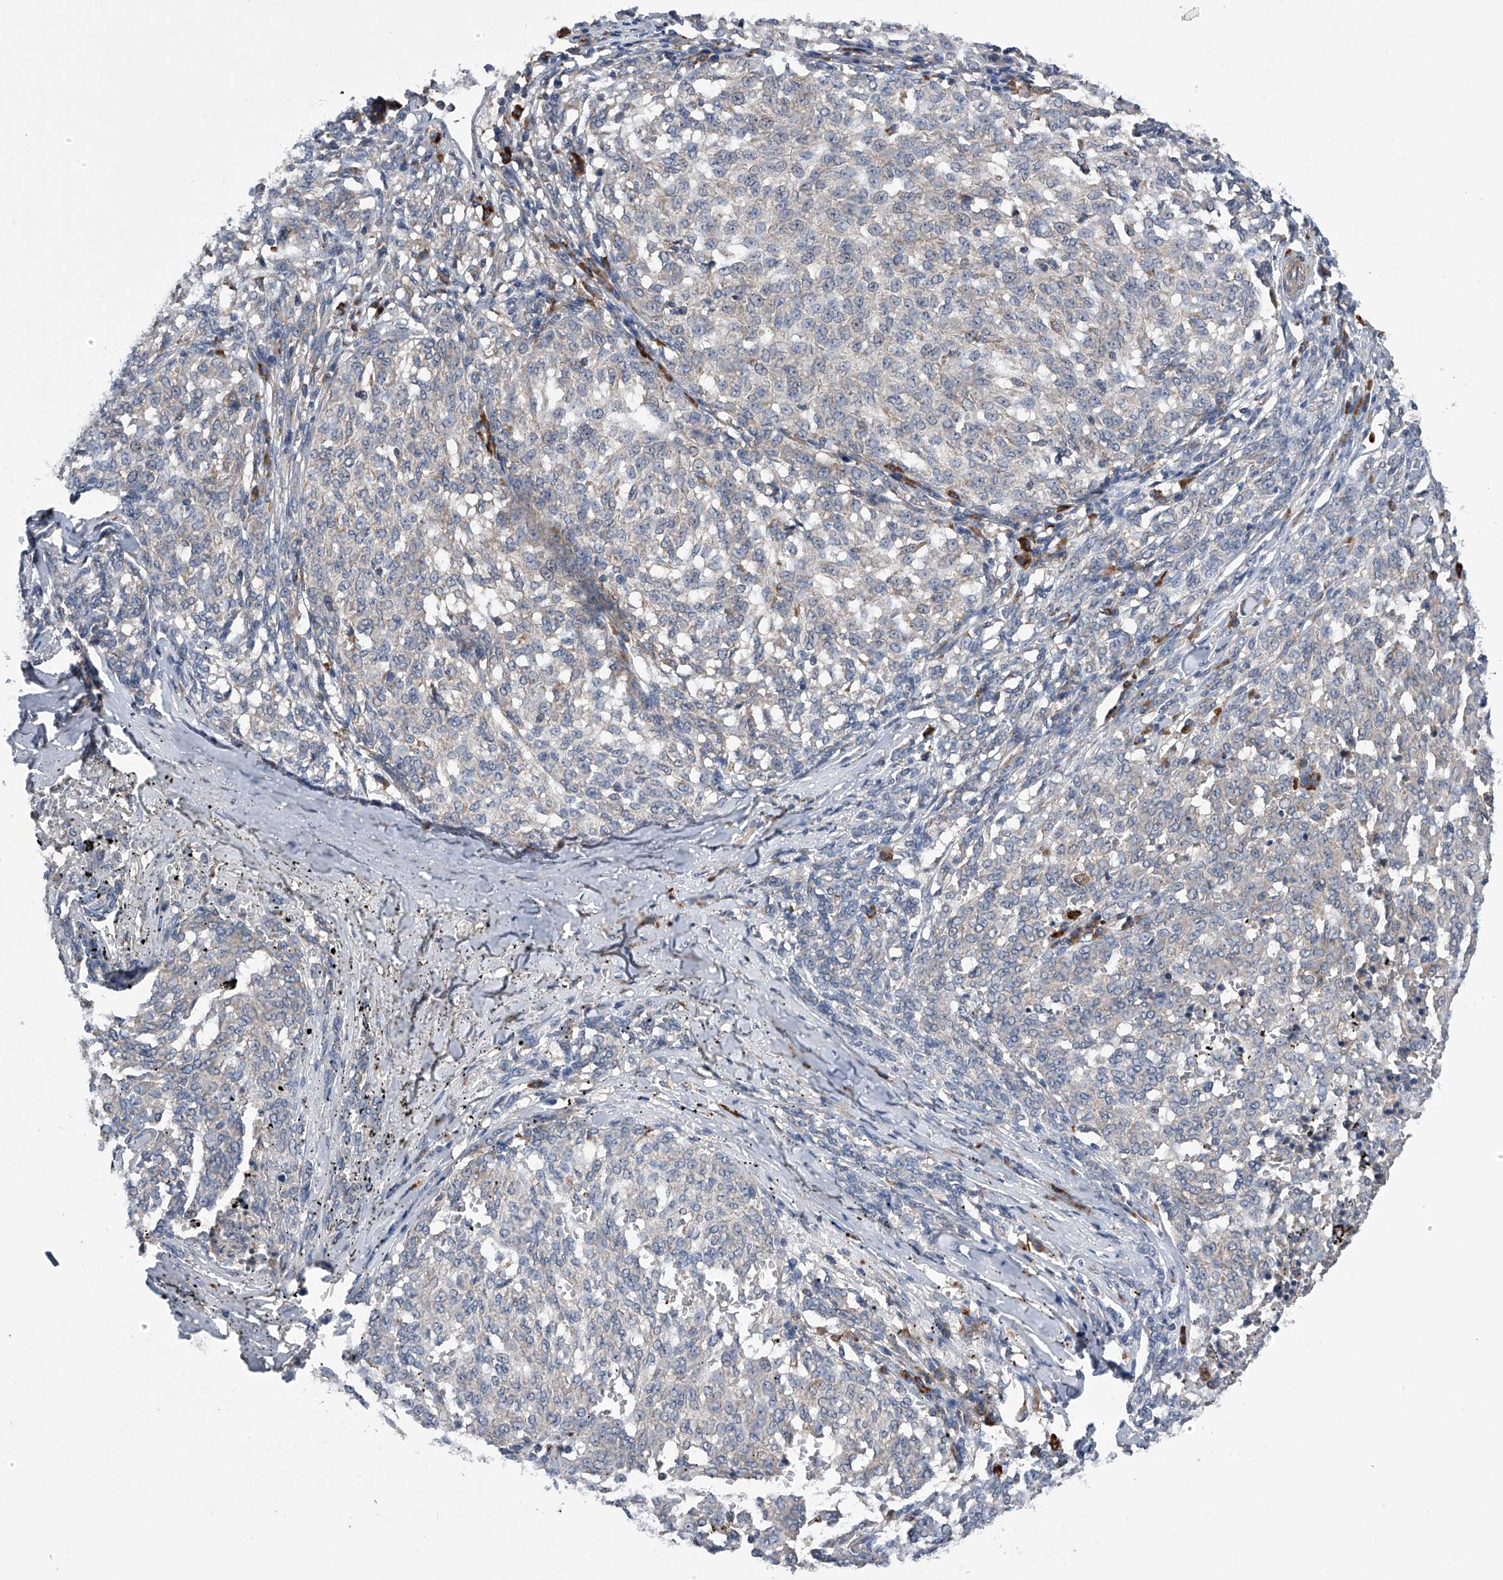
{"staining": {"intensity": "negative", "quantity": "none", "location": "none"}, "tissue": "melanoma", "cell_type": "Tumor cells", "image_type": "cancer", "snomed": [{"axis": "morphology", "description": "Malignant melanoma, NOS"}, {"axis": "topography", "description": "Skin"}], "caption": "DAB (3,3'-diaminobenzidine) immunohistochemical staining of melanoma demonstrates no significant positivity in tumor cells. (Stains: DAB (3,3'-diaminobenzidine) immunohistochemistry (IHC) with hematoxylin counter stain, Microscopy: brightfield microscopy at high magnification).", "gene": "SPOCK1", "patient": {"sex": "female", "age": 72}}